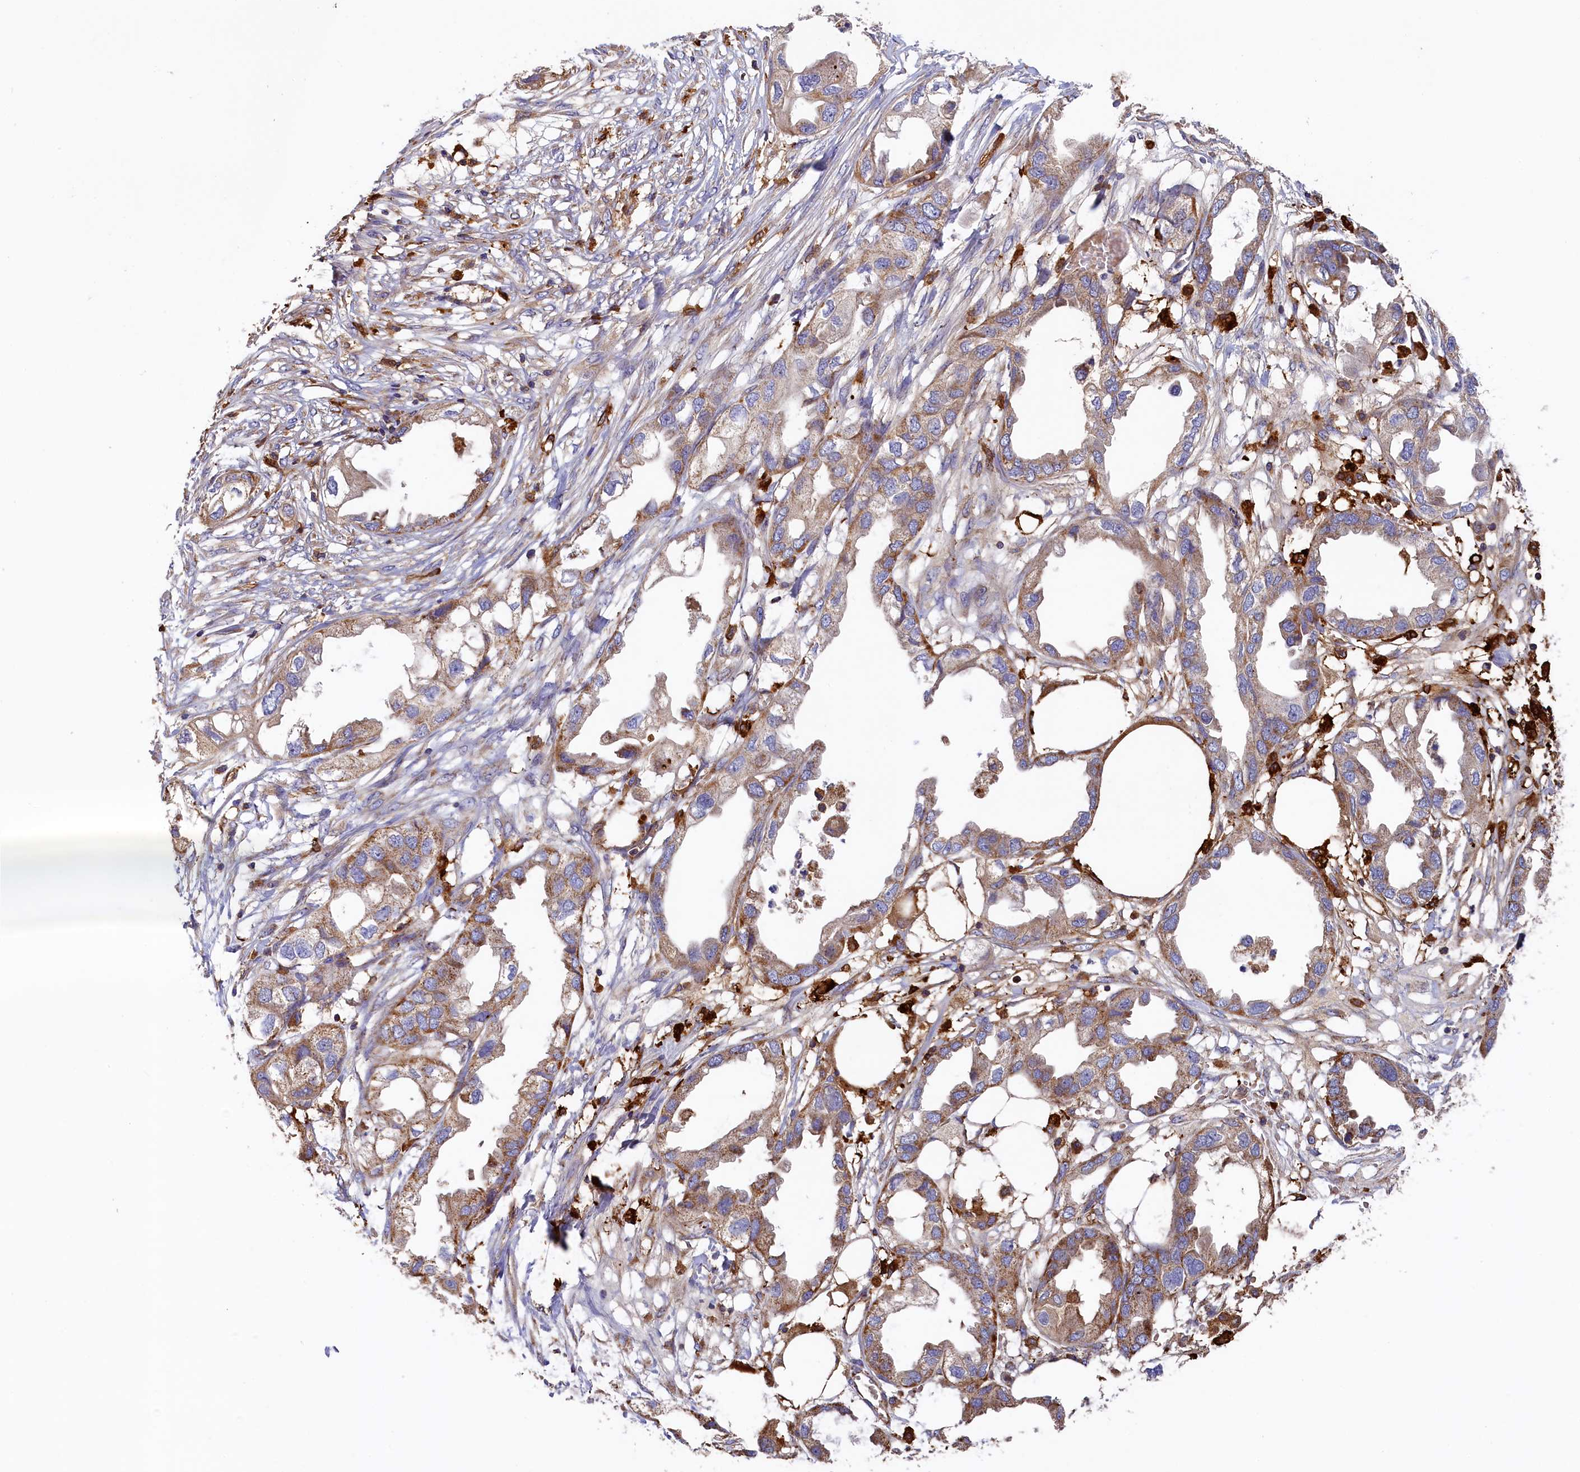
{"staining": {"intensity": "moderate", "quantity": ">75%", "location": "cytoplasmic/membranous"}, "tissue": "endometrial cancer", "cell_type": "Tumor cells", "image_type": "cancer", "snomed": [{"axis": "morphology", "description": "Adenocarcinoma, NOS"}, {"axis": "morphology", "description": "Adenocarcinoma, metastatic, NOS"}, {"axis": "topography", "description": "Adipose tissue"}, {"axis": "topography", "description": "Endometrium"}], "caption": "Immunohistochemistry histopathology image of neoplastic tissue: human endometrial cancer (metastatic adenocarcinoma) stained using IHC reveals medium levels of moderate protein expression localized specifically in the cytoplasmic/membranous of tumor cells, appearing as a cytoplasmic/membranous brown color.", "gene": "SEC31B", "patient": {"sex": "female", "age": 67}}